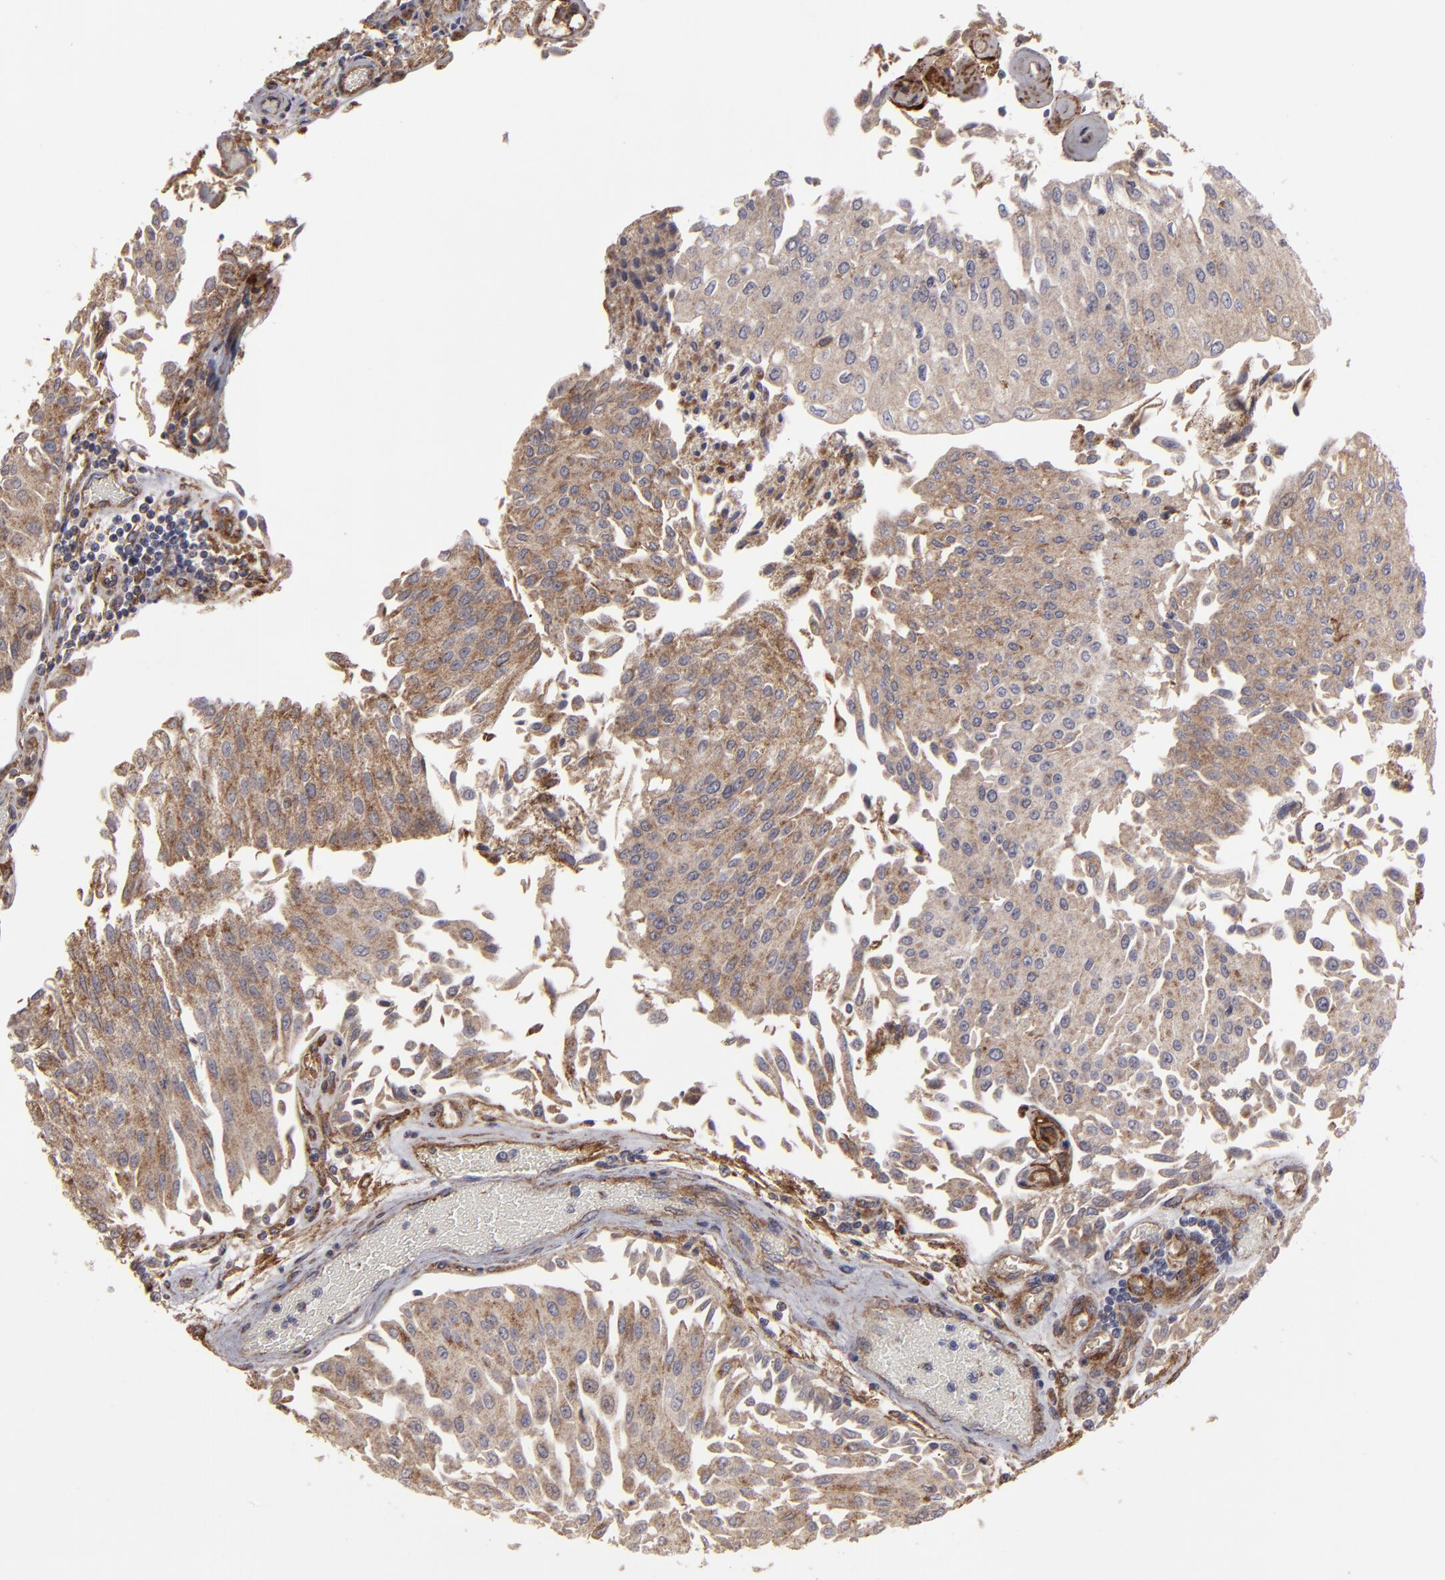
{"staining": {"intensity": "moderate", "quantity": "25%-75%", "location": "cytoplasmic/membranous"}, "tissue": "urothelial cancer", "cell_type": "Tumor cells", "image_type": "cancer", "snomed": [{"axis": "morphology", "description": "Urothelial carcinoma, Low grade"}, {"axis": "topography", "description": "Urinary bladder"}], "caption": "Approximately 25%-75% of tumor cells in human urothelial cancer demonstrate moderate cytoplasmic/membranous protein expression as visualized by brown immunohistochemical staining.", "gene": "ITGB5", "patient": {"sex": "male", "age": 86}}